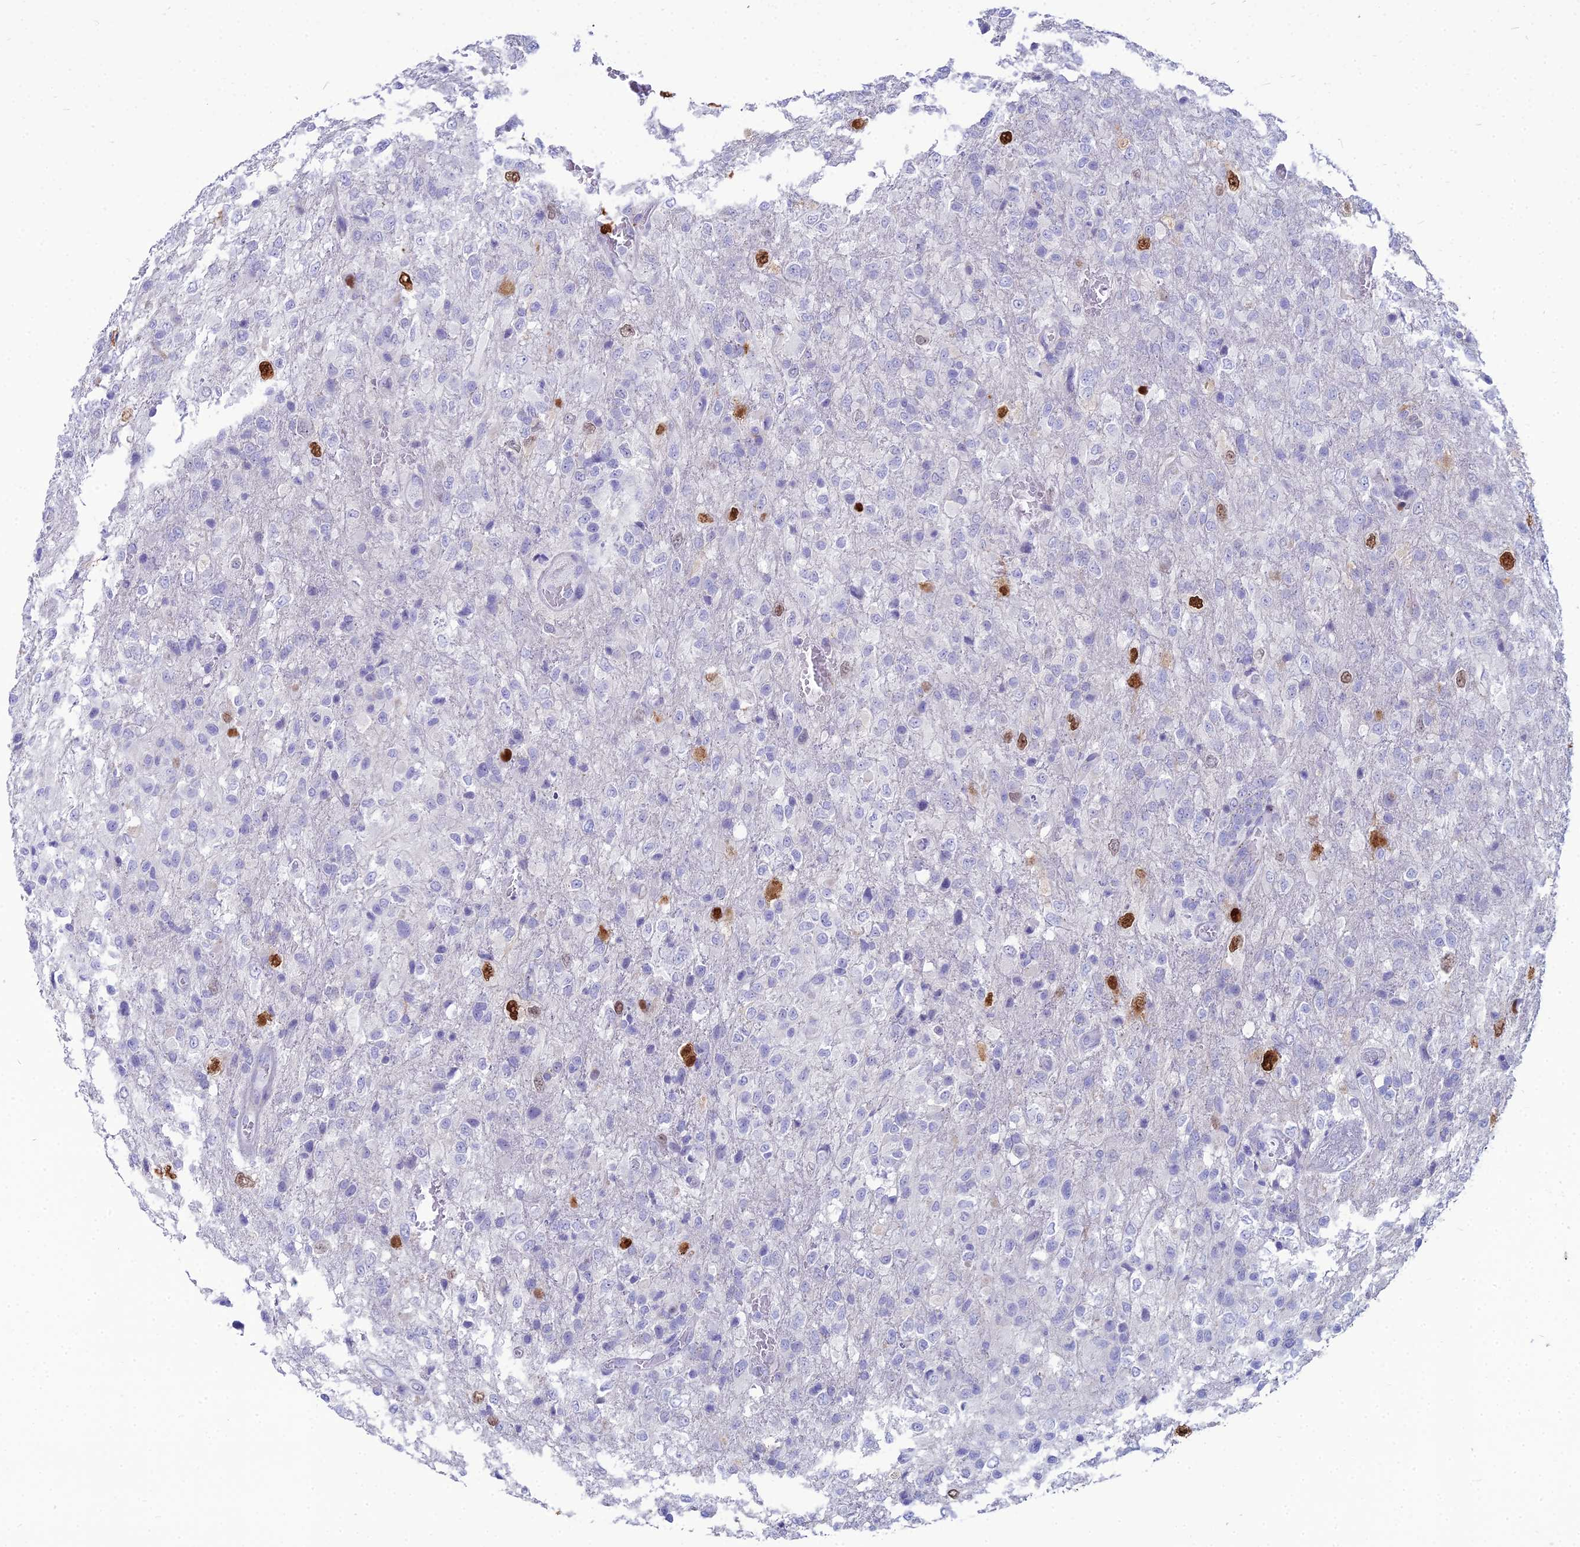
{"staining": {"intensity": "strong", "quantity": "<25%", "location": "nuclear"}, "tissue": "glioma", "cell_type": "Tumor cells", "image_type": "cancer", "snomed": [{"axis": "morphology", "description": "Glioma, malignant, High grade"}, {"axis": "topography", "description": "Brain"}], "caption": "Immunohistochemical staining of human glioma exhibits medium levels of strong nuclear protein expression in approximately <25% of tumor cells.", "gene": "NUSAP1", "patient": {"sex": "female", "age": 74}}